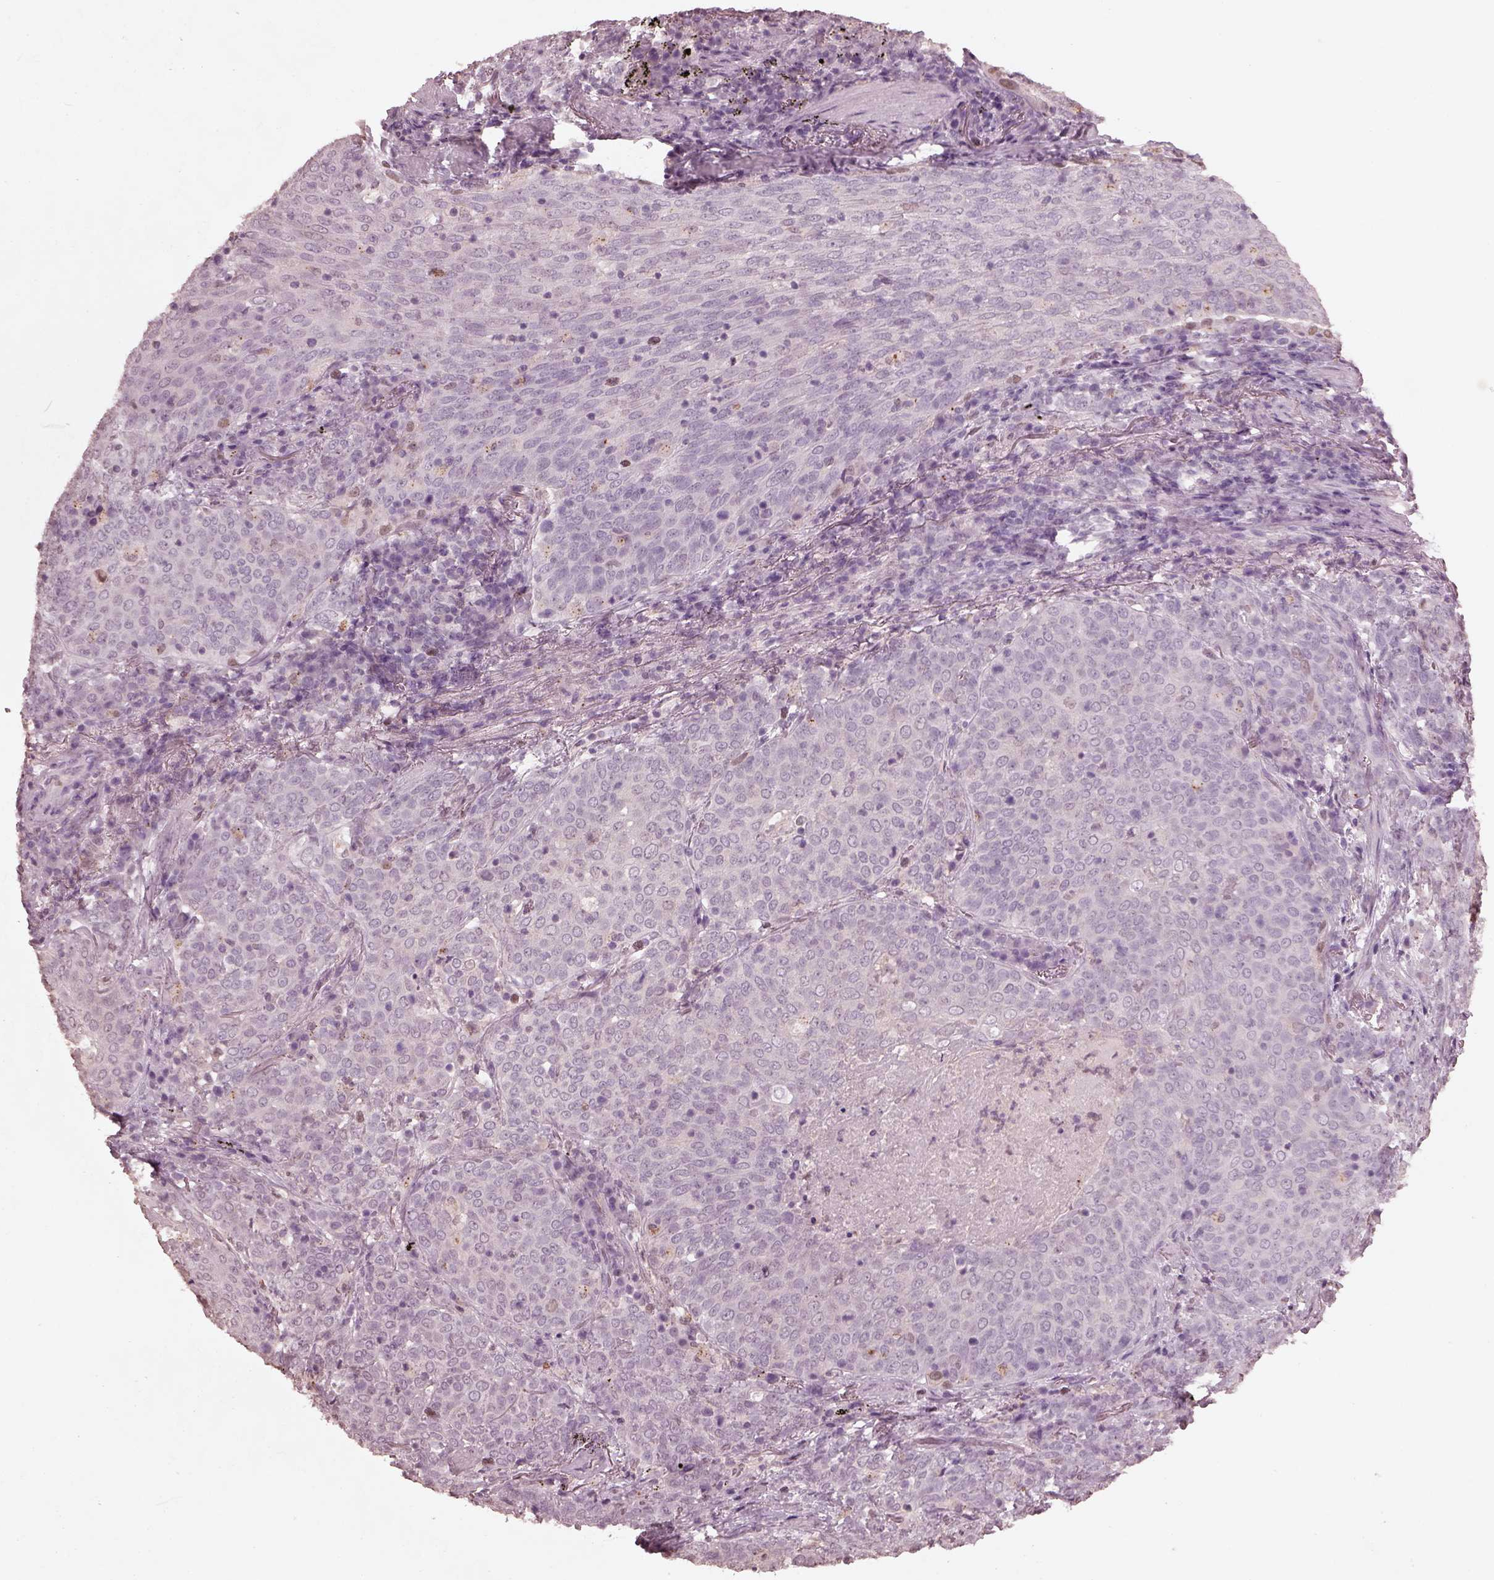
{"staining": {"intensity": "negative", "quantity": "none", "location": "none"}, "tissue": "lung cancer", "cell_type": "Tumor cells", "image_type": "cancer", "snomed": [{"axis": "morphology", "description": "Squamous cell carcinoma, NOS"}, {"axis": "topography", "description": "Lung"}], "caption": "Immunohistochemistry histopathology image of lung cancer stained for a protein (brown), which demonstrates no positivity in tumor cells.", "gene": "TSKS", "patient": {"sex": "male", "age": 82}}